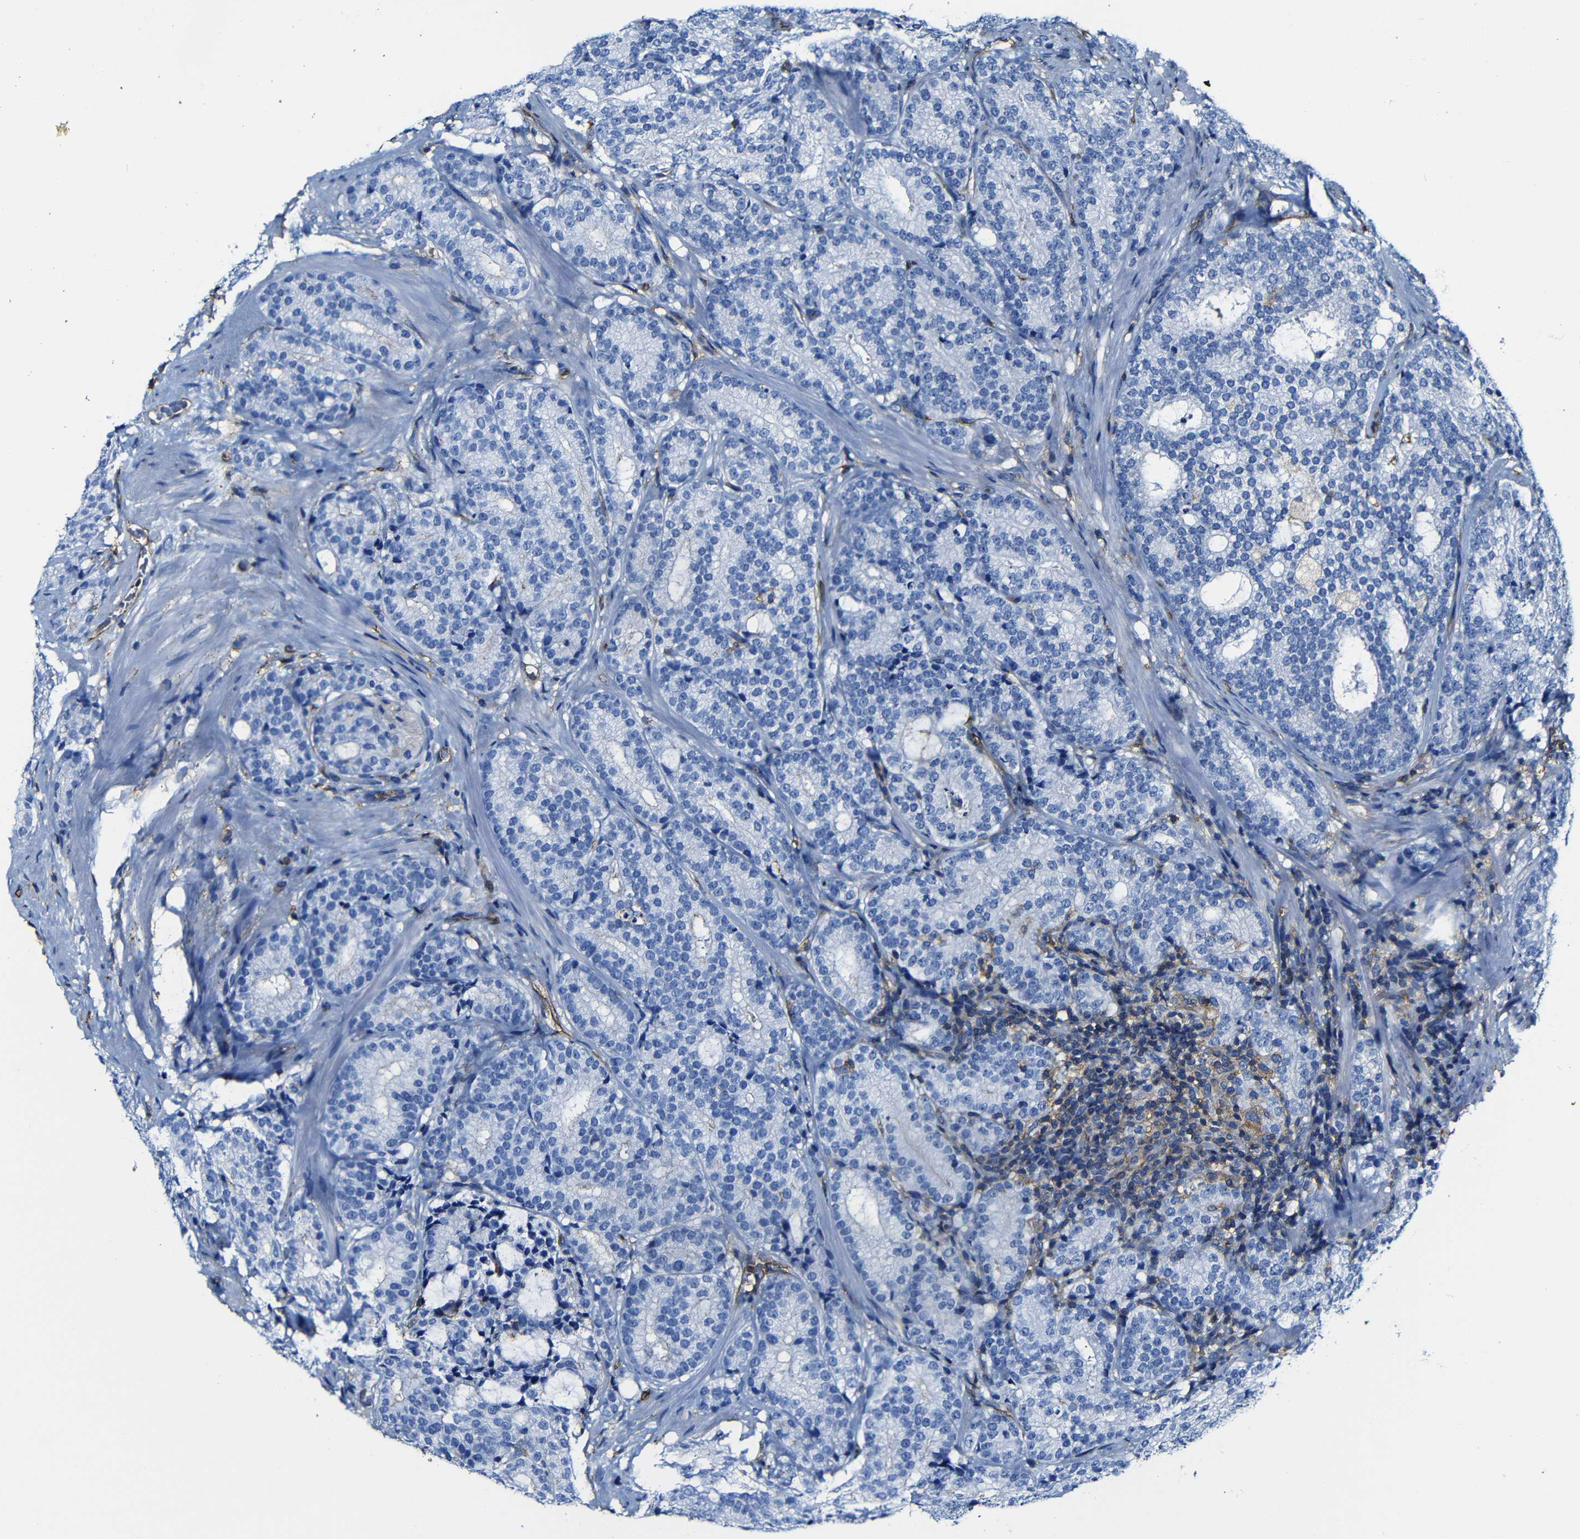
{"staining": {"intensity": "negative", "quantity": "none", "location": "none"}, "tissue": "prostate cancer", "cell_type": "Tumor cells", "image_type": "cancer", "snomed": [{"axis": "morphology", "description": "Adenocarcinoma, High grade"}, {"axis": "topography", "description": "Prostate"}], "caption": "IHC of human prostate cancer displays no expression in tumor cells.", "gene": "MSN", "patient": {"sex": "male", "age": 61}}